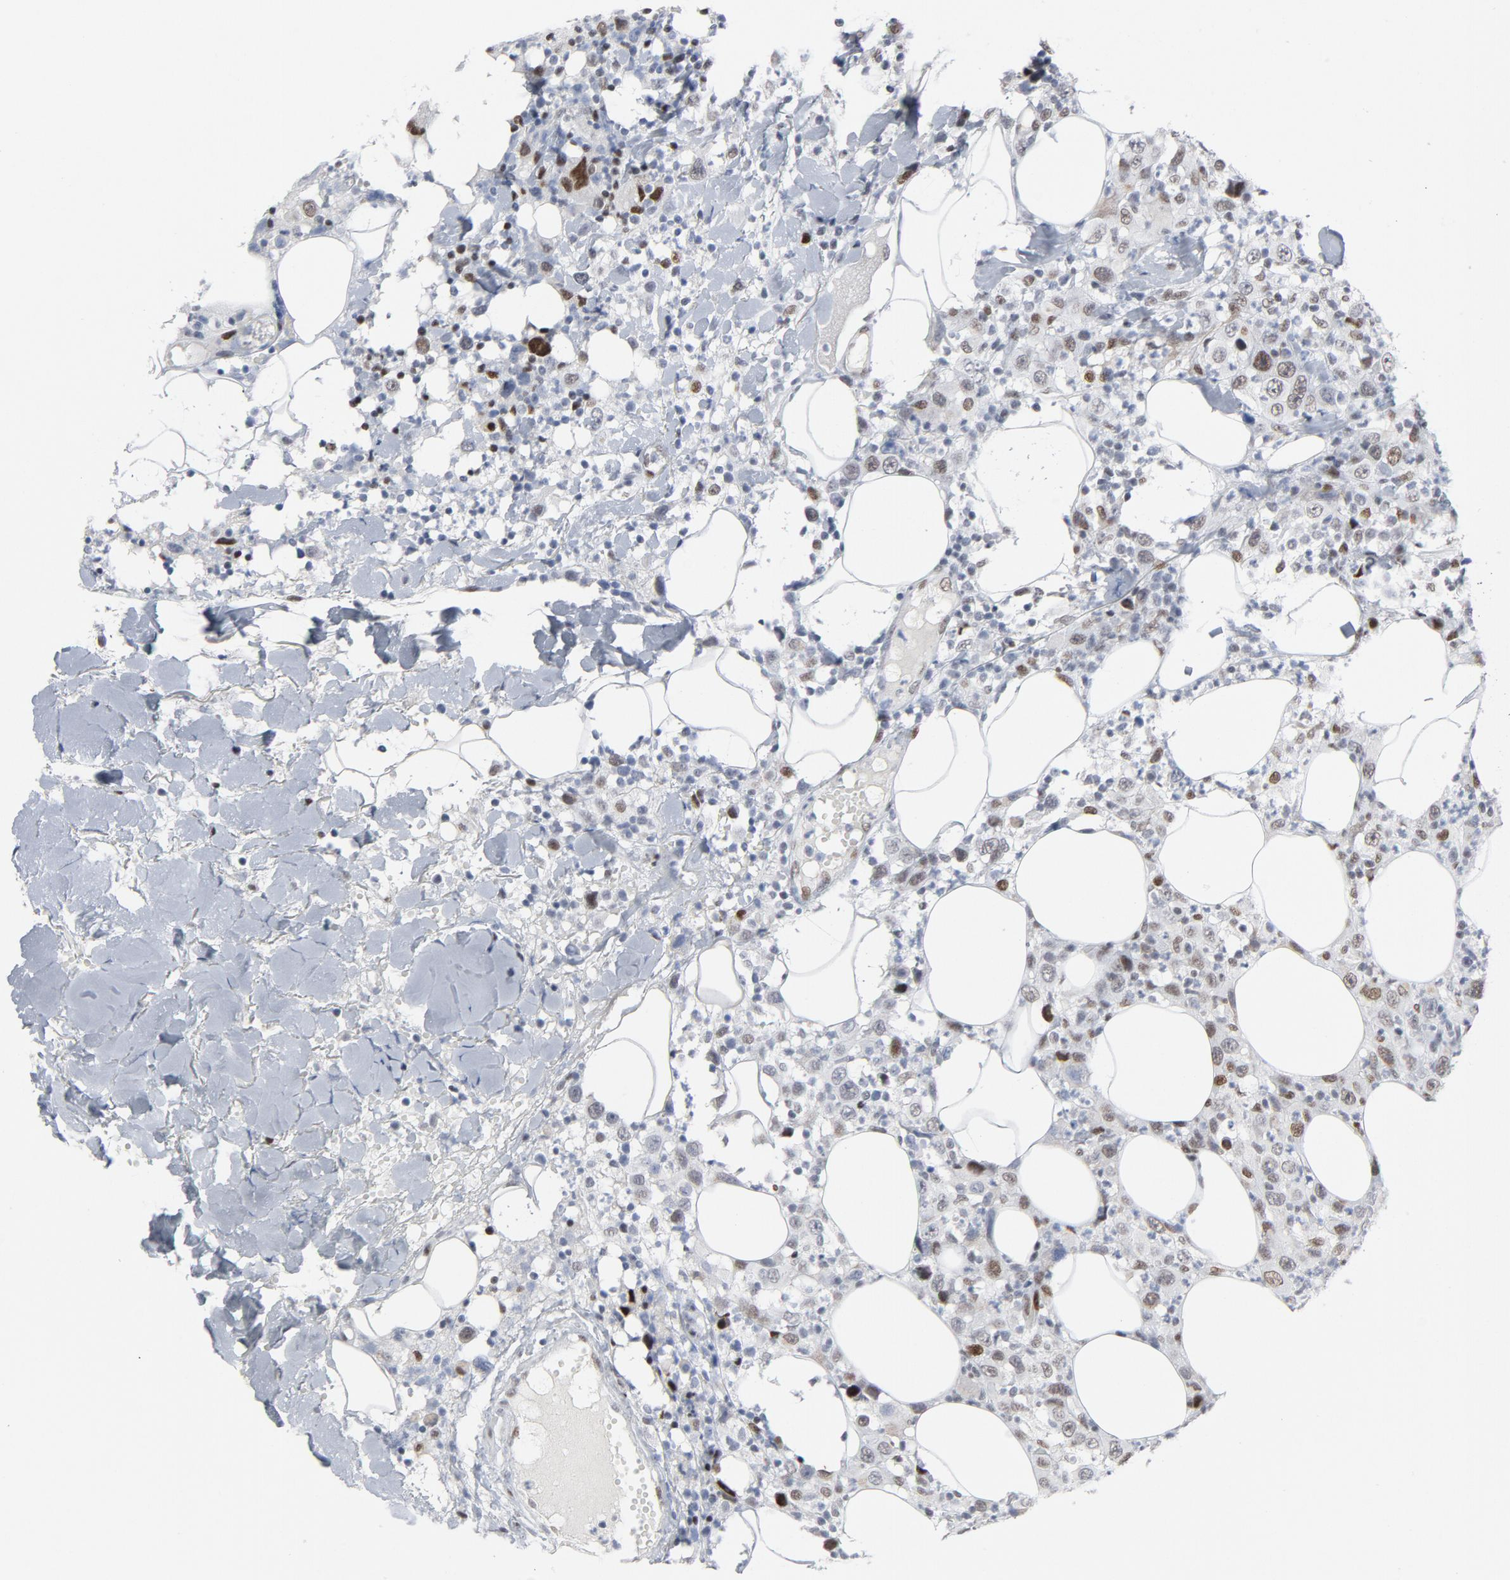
{"staining": {"intensity": "moderate", "quantity": ">75%", "location": "nuclear"}, "tissue": "thyroid cancer", "cell_type": "Tumor cells", "image_type": "cancer", "snomed": [{"axis": "morphology", "description": "Carcinoma, NOS"}, {"axis": "topography", "description": "Thyroid gland"}], "caption": "This photomicrograph shows thyroid carcinoma stained with immunohistochemistry (IHC) to label a protein in brown. The nuclear of tumor cells show moderate positivity for the protein. Nuclei are counter-stained blue.", "gene": "HSF1", "patient": {"sex": "female", "age": 77}}